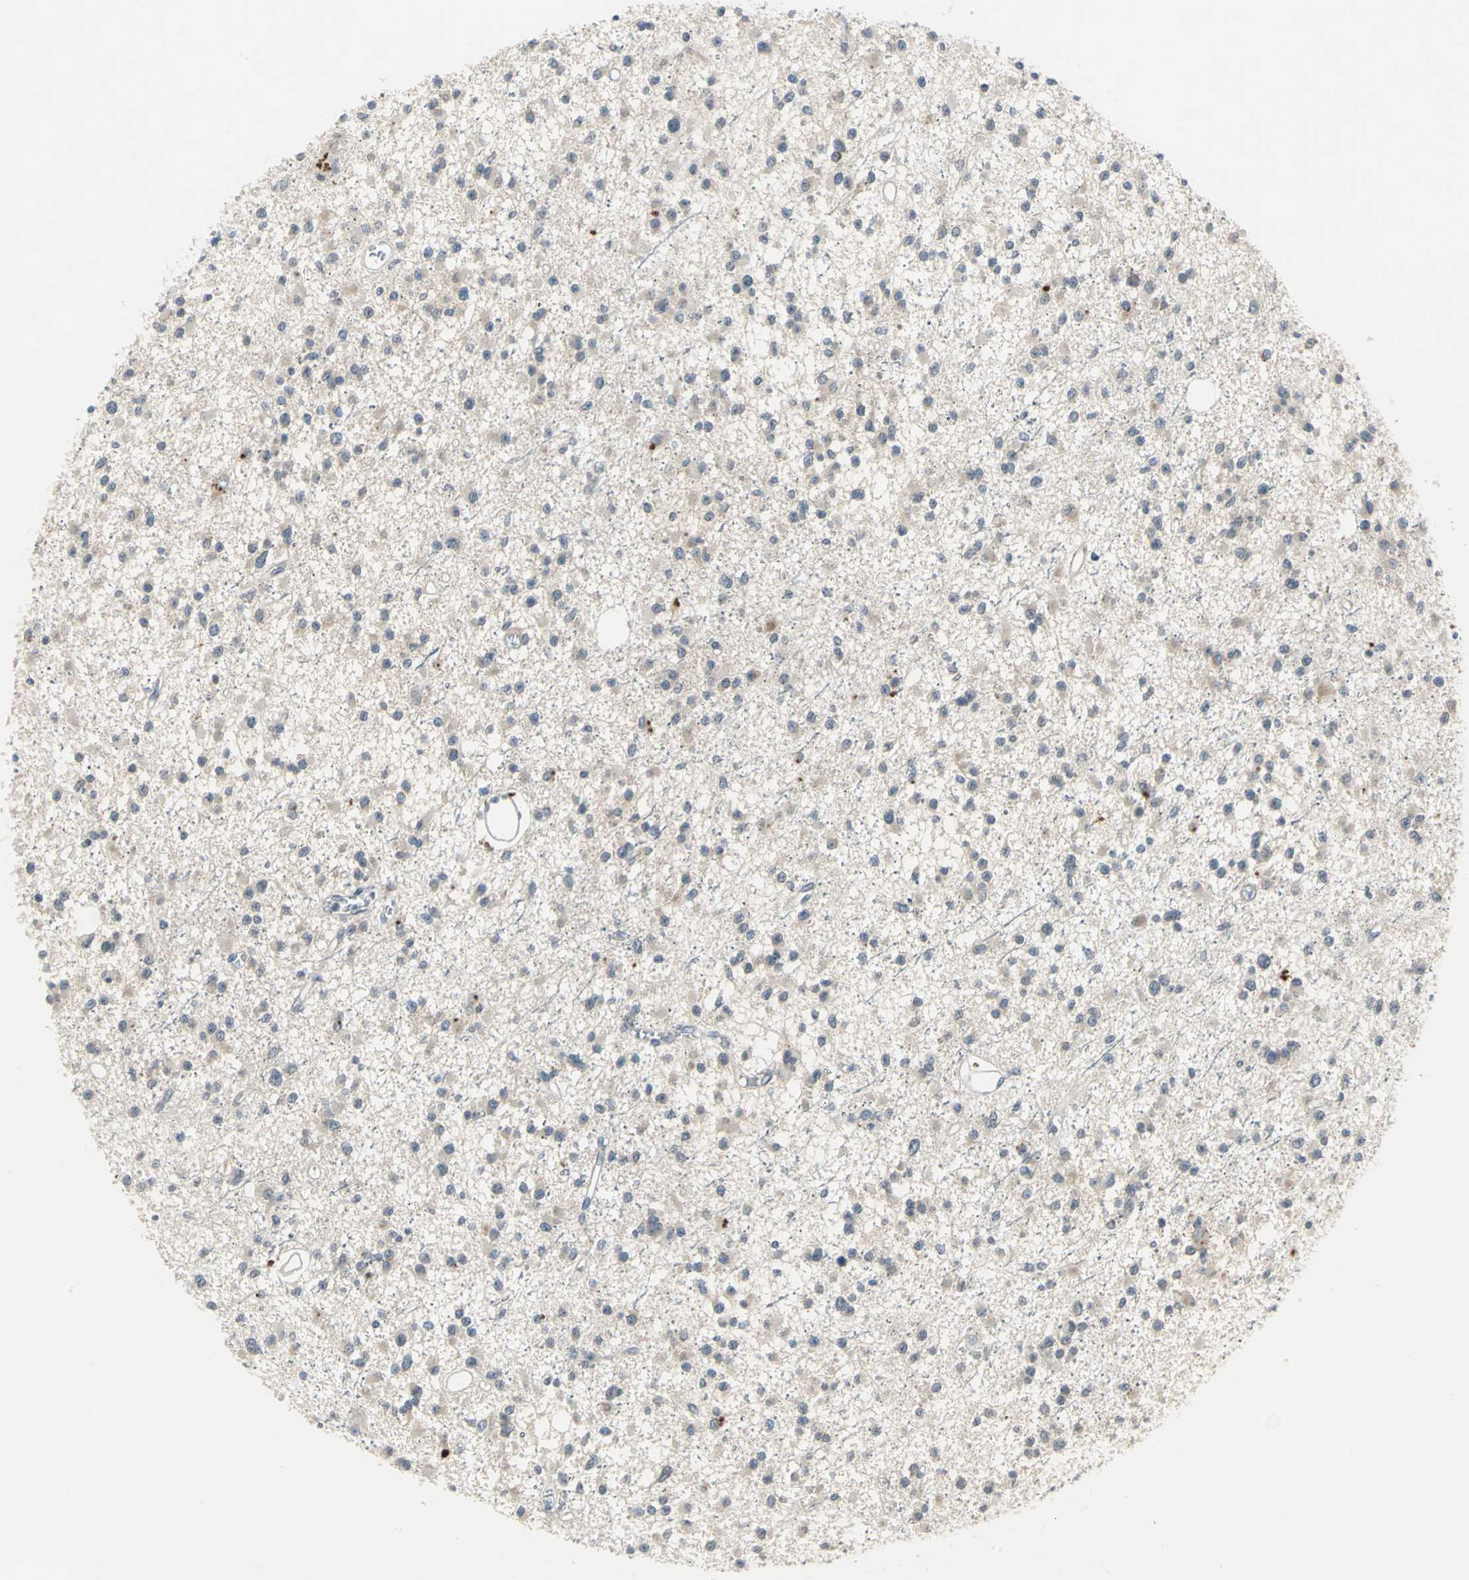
{"staining": {"intensity": "negative", "quantity": "none", "location": "none"}, "tissue": "glioma", "cell_type": "Tumor cells", "image_type": "cancer", "snomed": [{"axis": "morphology", "description": "Glioma, malignant, Low grade"}, {"axis": "topography", "description": "Brain"}], "caption": "This is an immunohistochemistry (IHC) photomicrograph of malignant glioma (low-grade). There is no staining in tumor cells.", "gene": "PTGDS", "patient": {"sex": "female", "age": 22}}